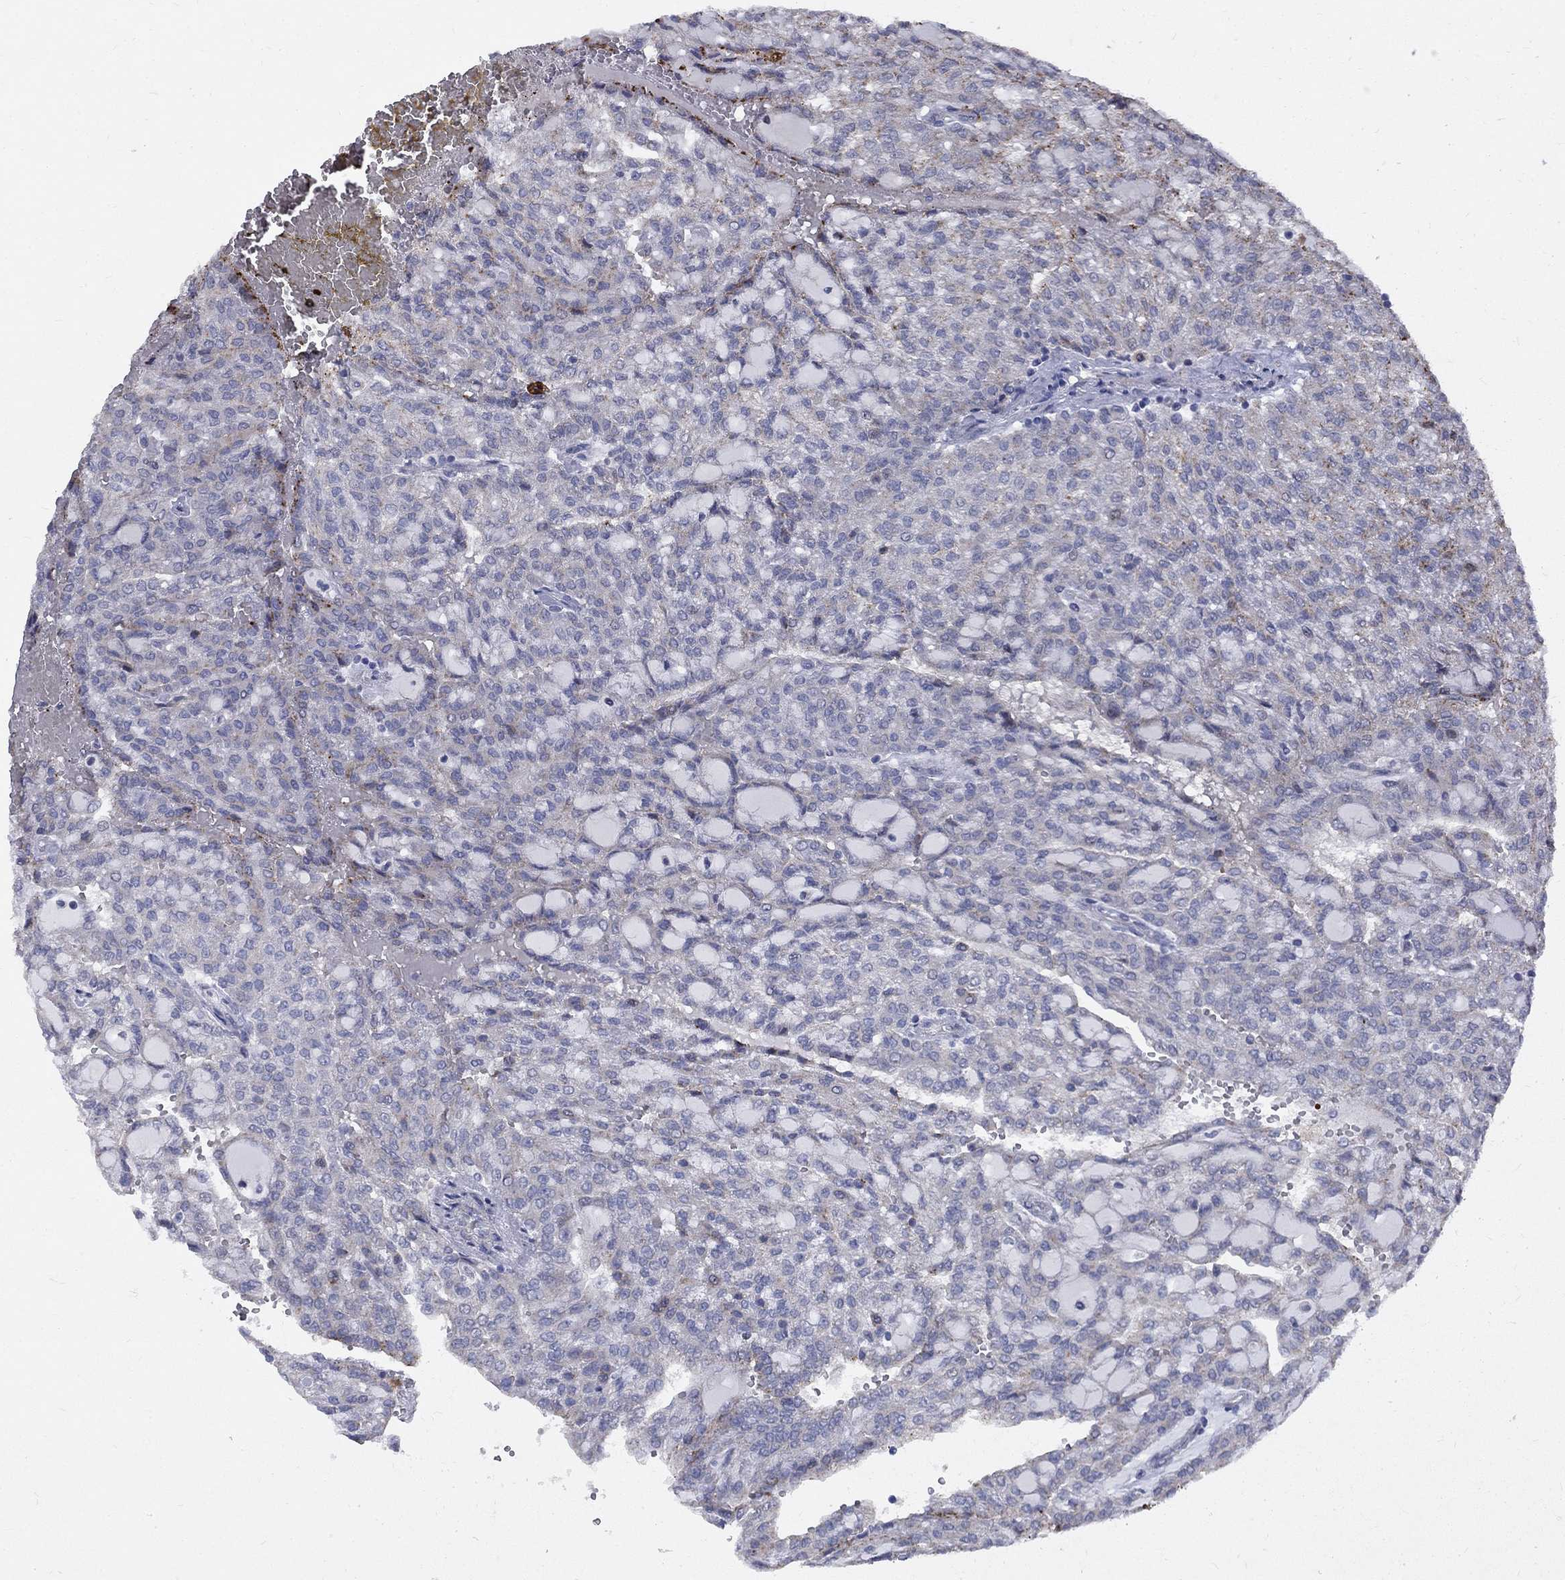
{"staining": {"intensity": "negative", "quantity": "none", "location": "none"}, "tissue": "renal cancer", "cell_type": "Tumor cells", "image_type": "cancer", "snomed": [{"axis": "morphology", "description": "Adenocarcinoma, NOS"}, {"axis": "topography", "description": "Kidney"}], "caption": "Image shows no protein positivity in tumor cells of renal cancer tissue.", "gene": "FAM3B", "patient": {"sex": "male", "age": 63}}